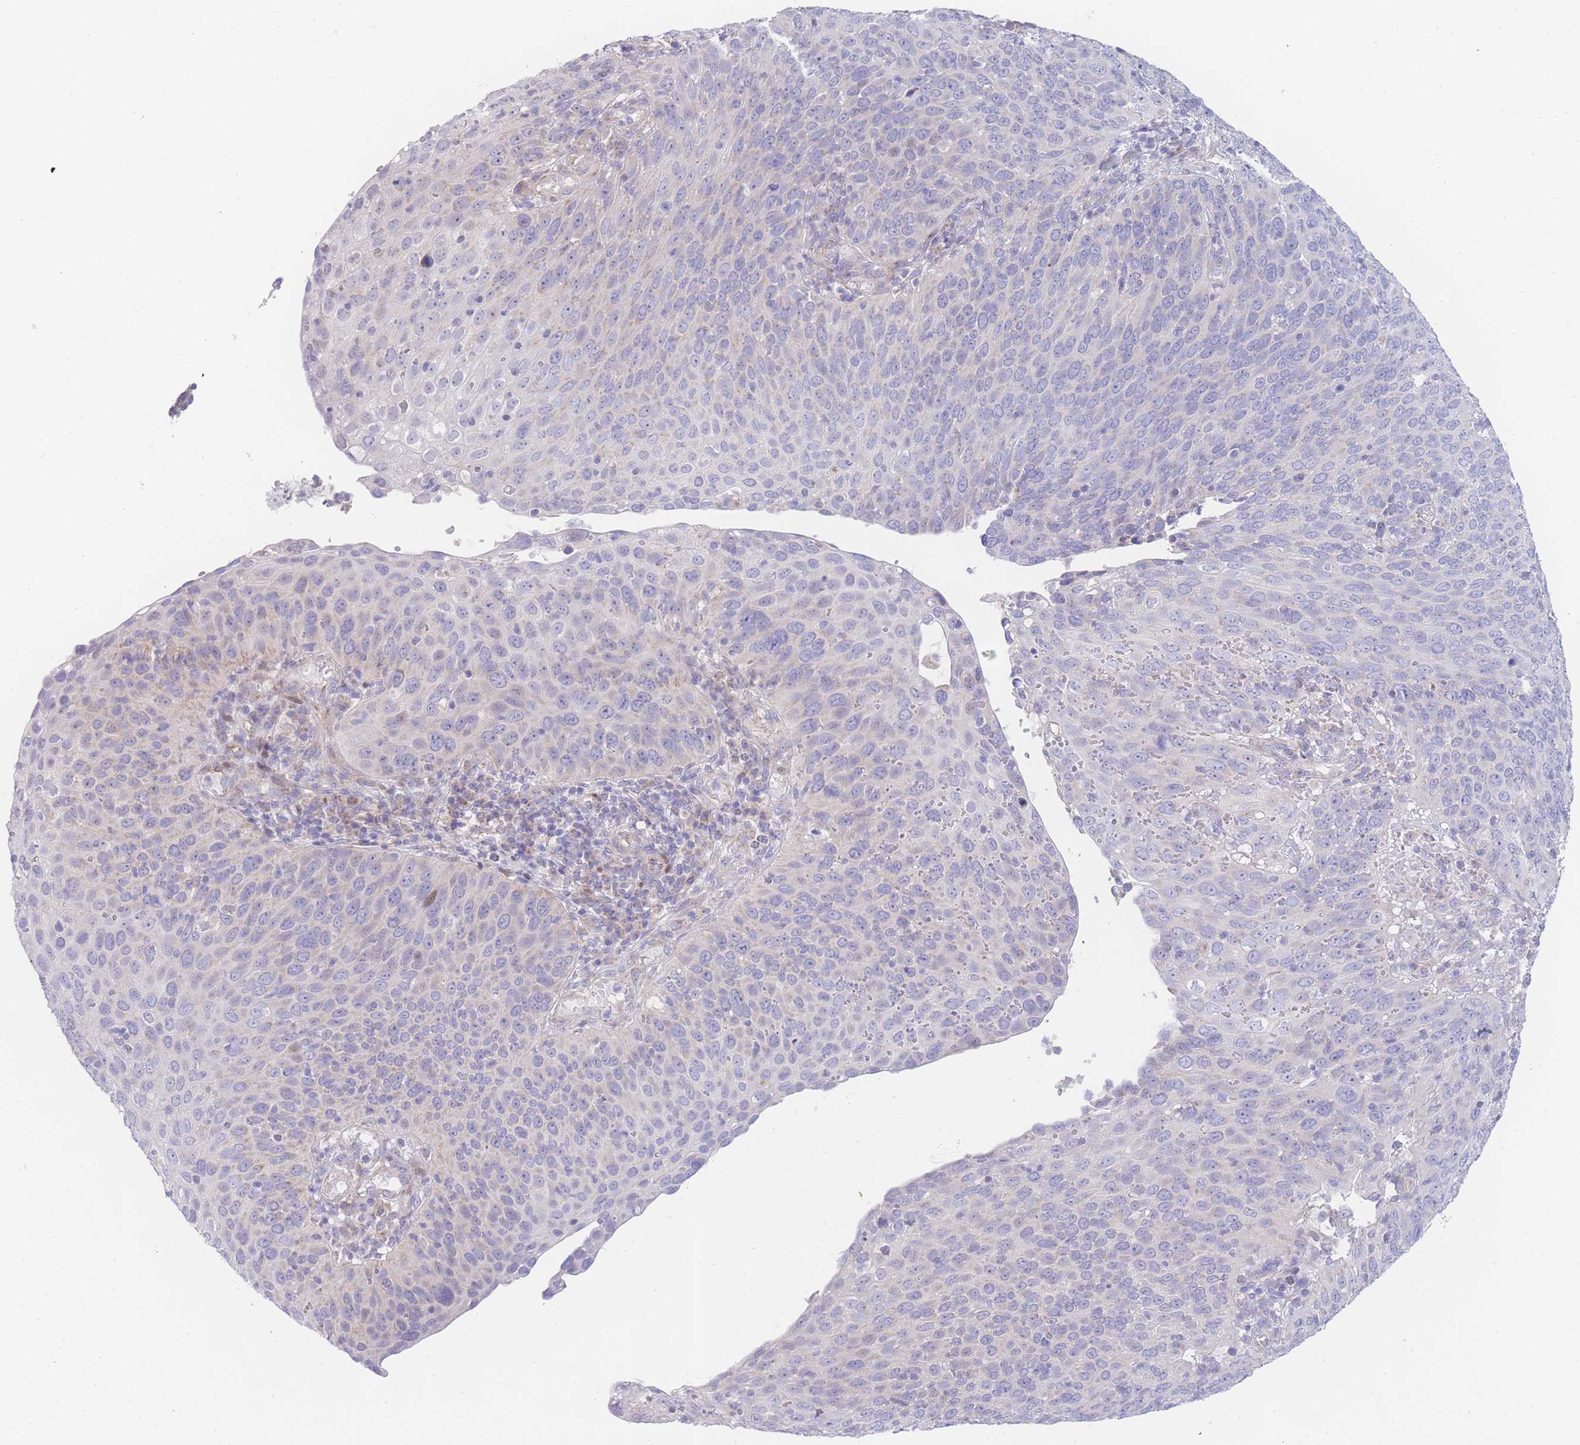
{"staining": {"intensity": "negative", "quantity": "none", "location": "none"}, "tissue": "cervical cancer", "cell_type": "Tumor cells", "image_type": "cancer", "snomed": [{"axis": "morphology", "description": "Squamous cell carcinoma, NOS"}, {"axis": "topography", "description": "Cervix"}], "caption": "Immunohistochemical staining of human cervical squamous cell carcinoma displays no significant staining in tumor cells.", "gene": "GPAM", "patient": {"sex": "female", "age": 36}}